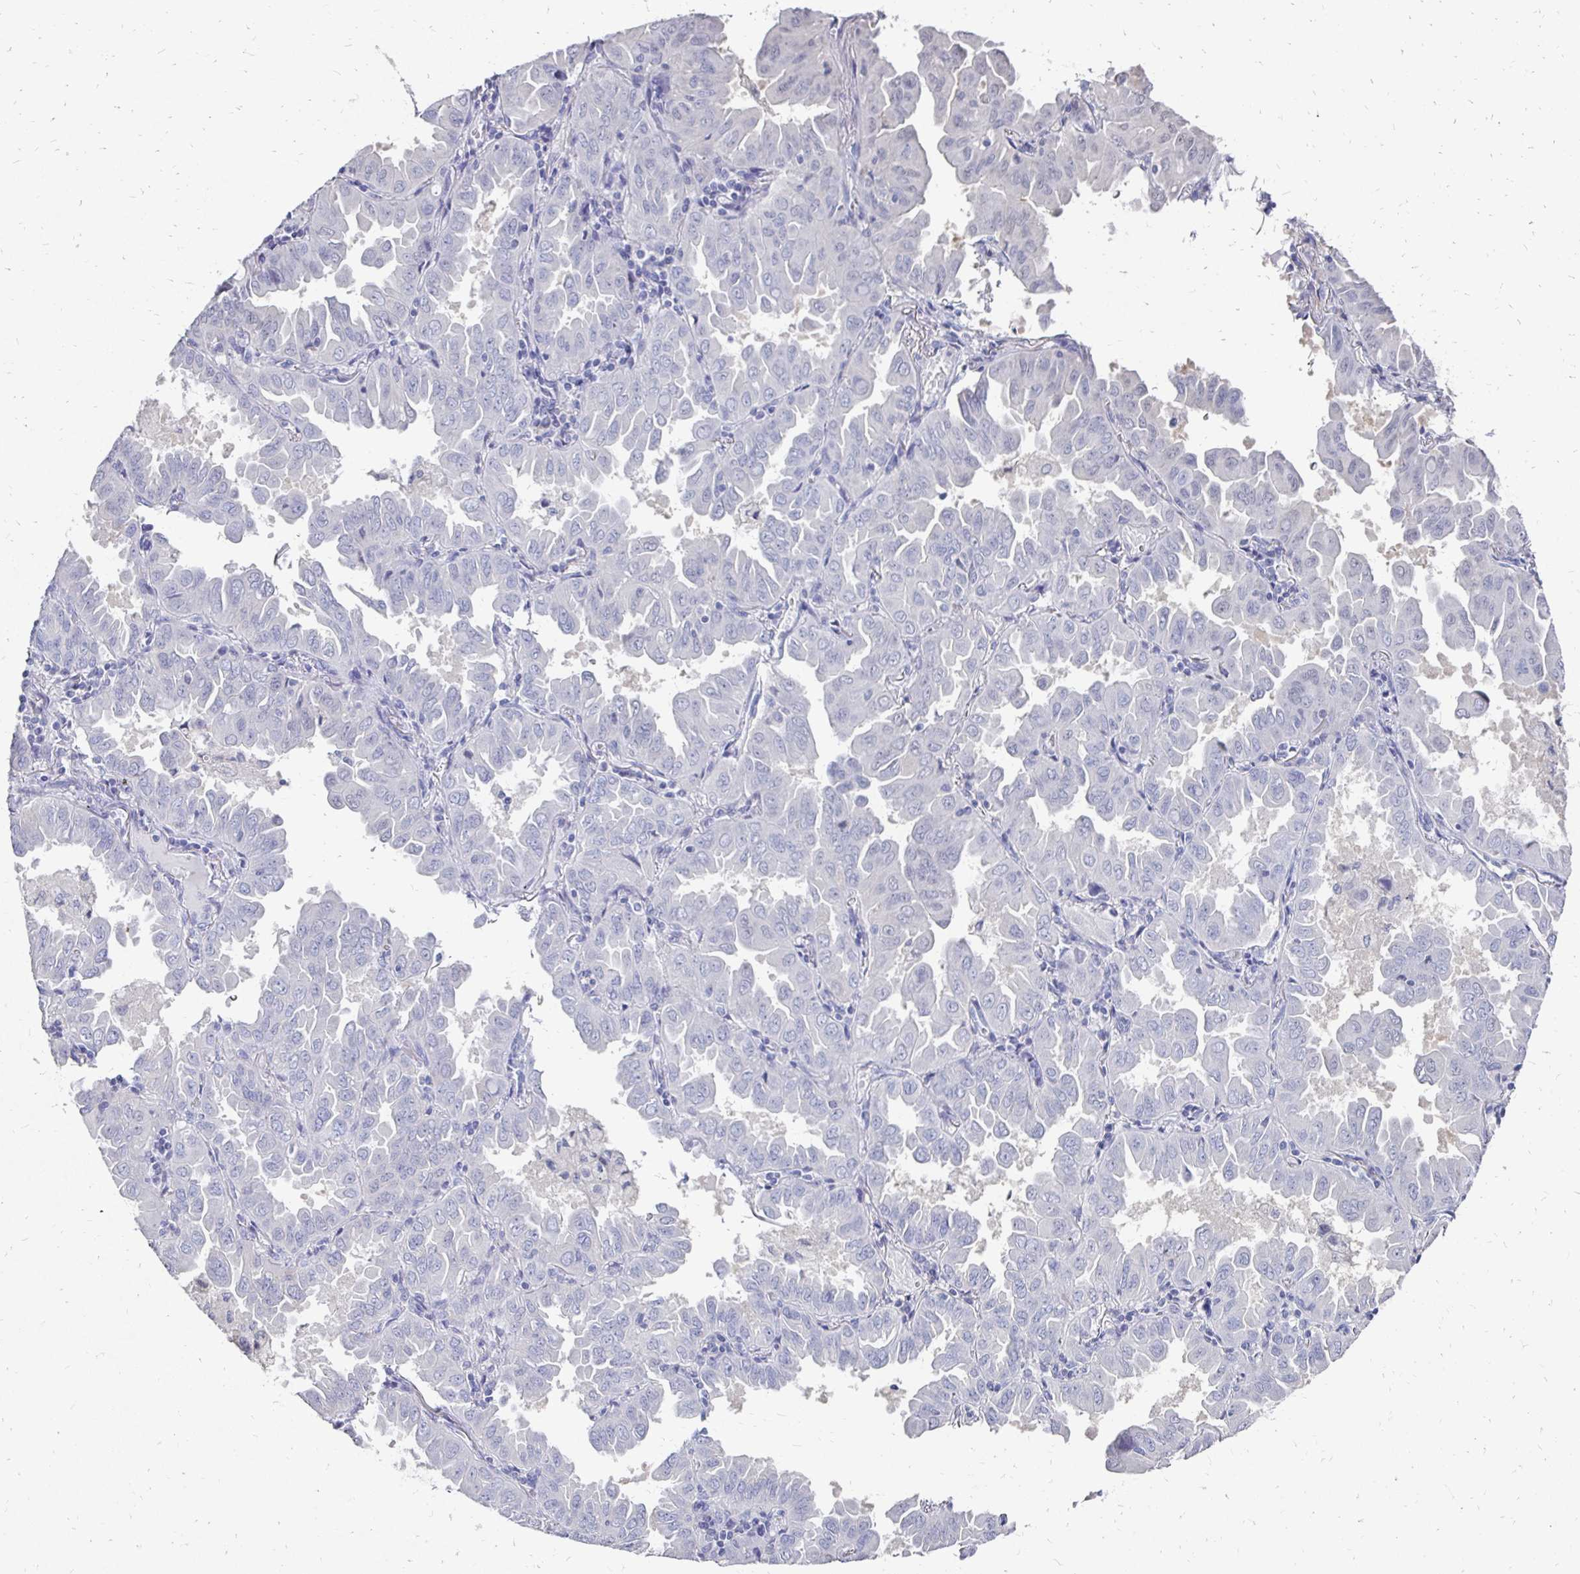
{"staining": {"intensity": "negative", "quantity": "none", "location": "none"}, "tissue": "lung cancer", "cell_type": "Tumor cells", "image_type": "cancer", "snomed": [{"axis": "morphology", "description": "Adenocarcinoma, NOS"}, {"axis": "topography", "description": "Lung"}], "caption": "Tumor cells show no significant protein staining in lung cancer.", "gene": "SYCP3", "patient": {"sex": "male", "age": 64}}